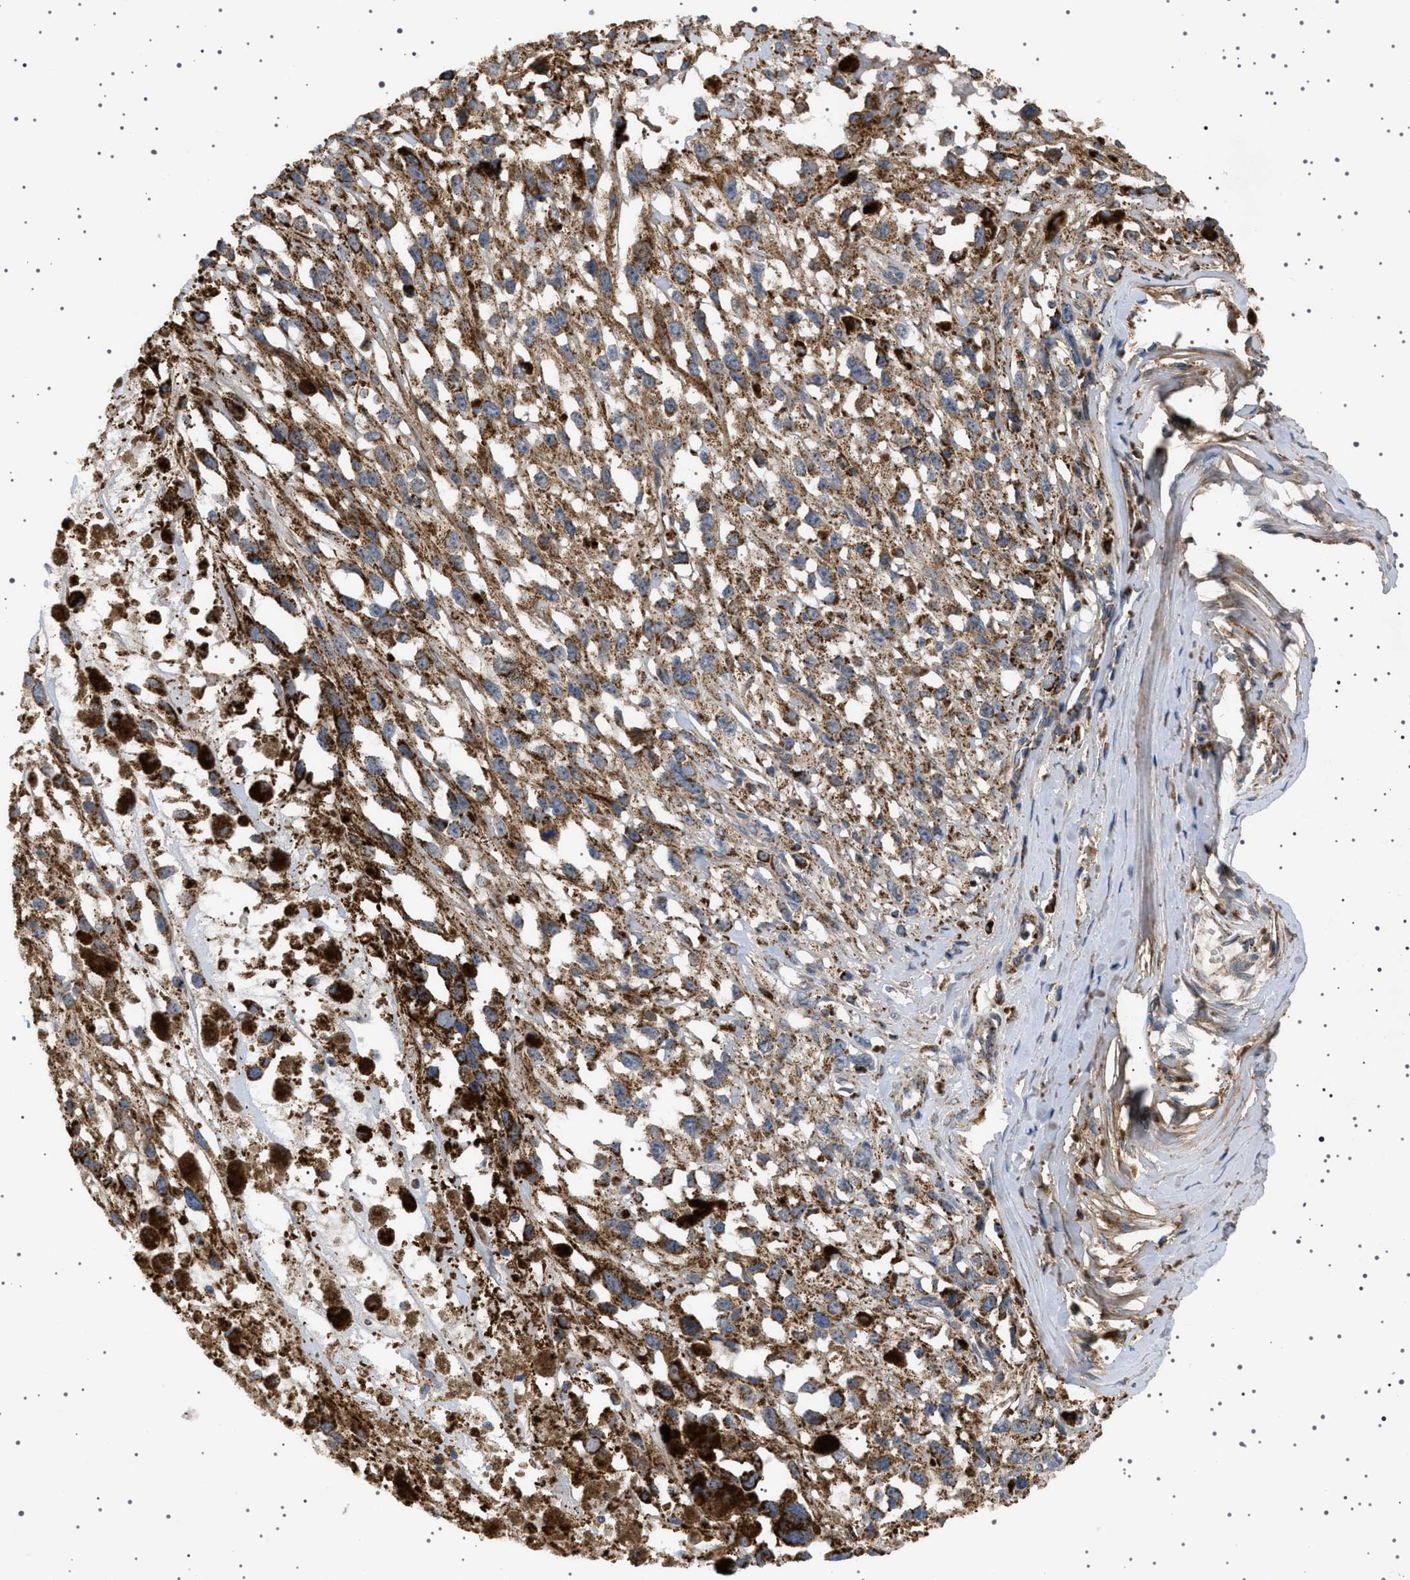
{"staining": {"intensity": "weak", "quantity": ">75%", "location": "cytoplasmic/membranous"}, "tissue": "melanoma", "cell_type": "Tumor cells", "image_type": "cancer", "snomed": [{"axis": "morphology", "description": "Malignant melanoma, Metastatic site"}, {"axis": "topography", "description": "Lymph node"}], "caption": "An image of malignant melanoma (metastatic site) stained for a protein displays weak cytoplasmic/membranous brown staining in tumor cells.", "gene": "UBXN8", "patient": {"sex": "male", "age": 59}}